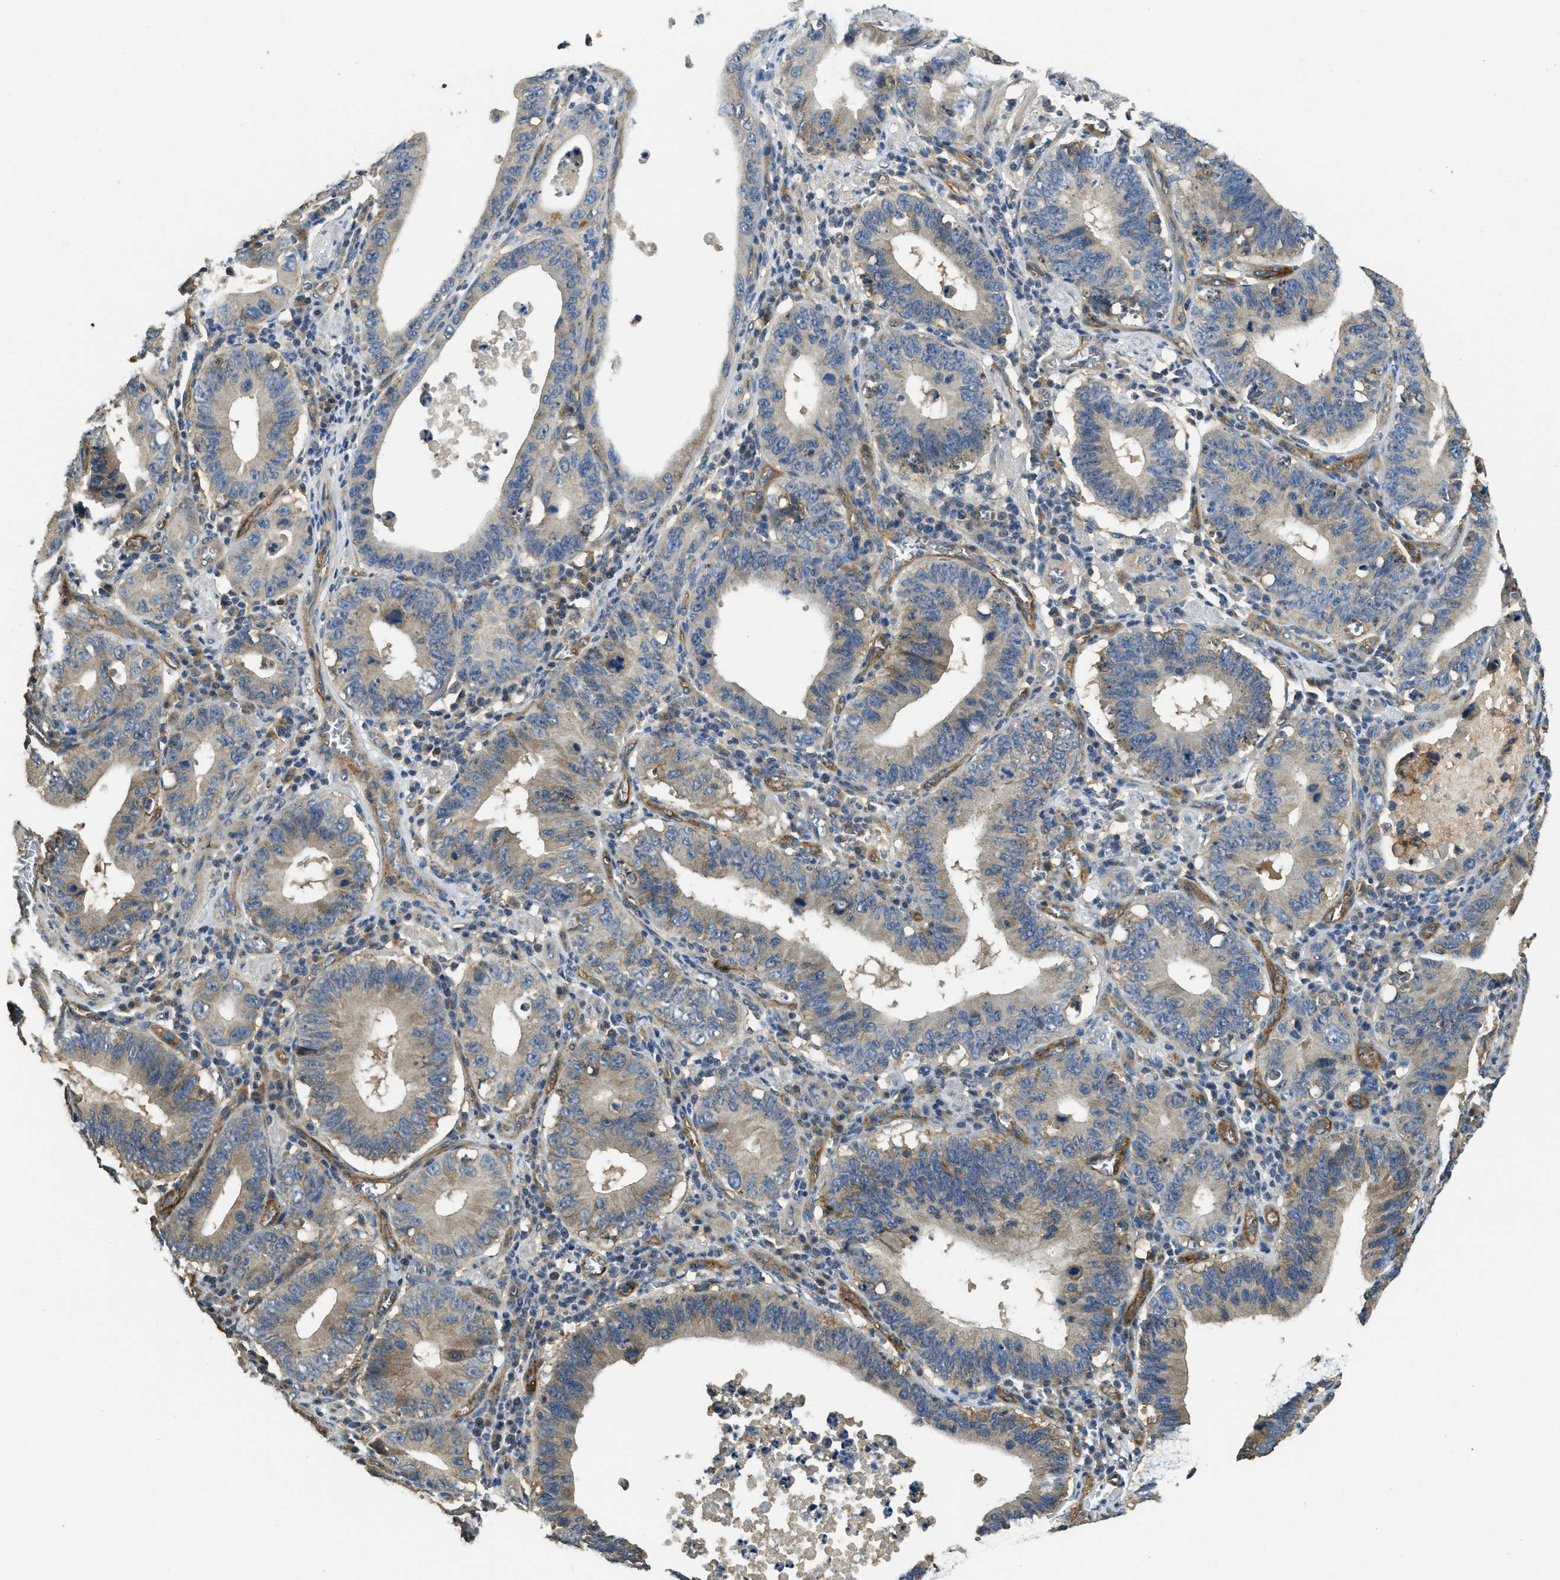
{"staining": {"intensity": "weak", "quantity": "<25%", "location": "cytoplasmic/membranous"}, "tissue": "stomach cancer", "cell_type": "Tumor cells", "image_type": "cancer", "snomed": [{"axis": "morphology", "description": "Adenocarcinoma, NOS"}, {"axis": "topography", "description": "Stomach"}, {"axis": "topography", "description": "Gastric cardia"}], "caption": "An image of human stomach cancer is negative for staining in tumor cells.", "gene": "CD276", "patient": {"sex": "male", "age": 59}}